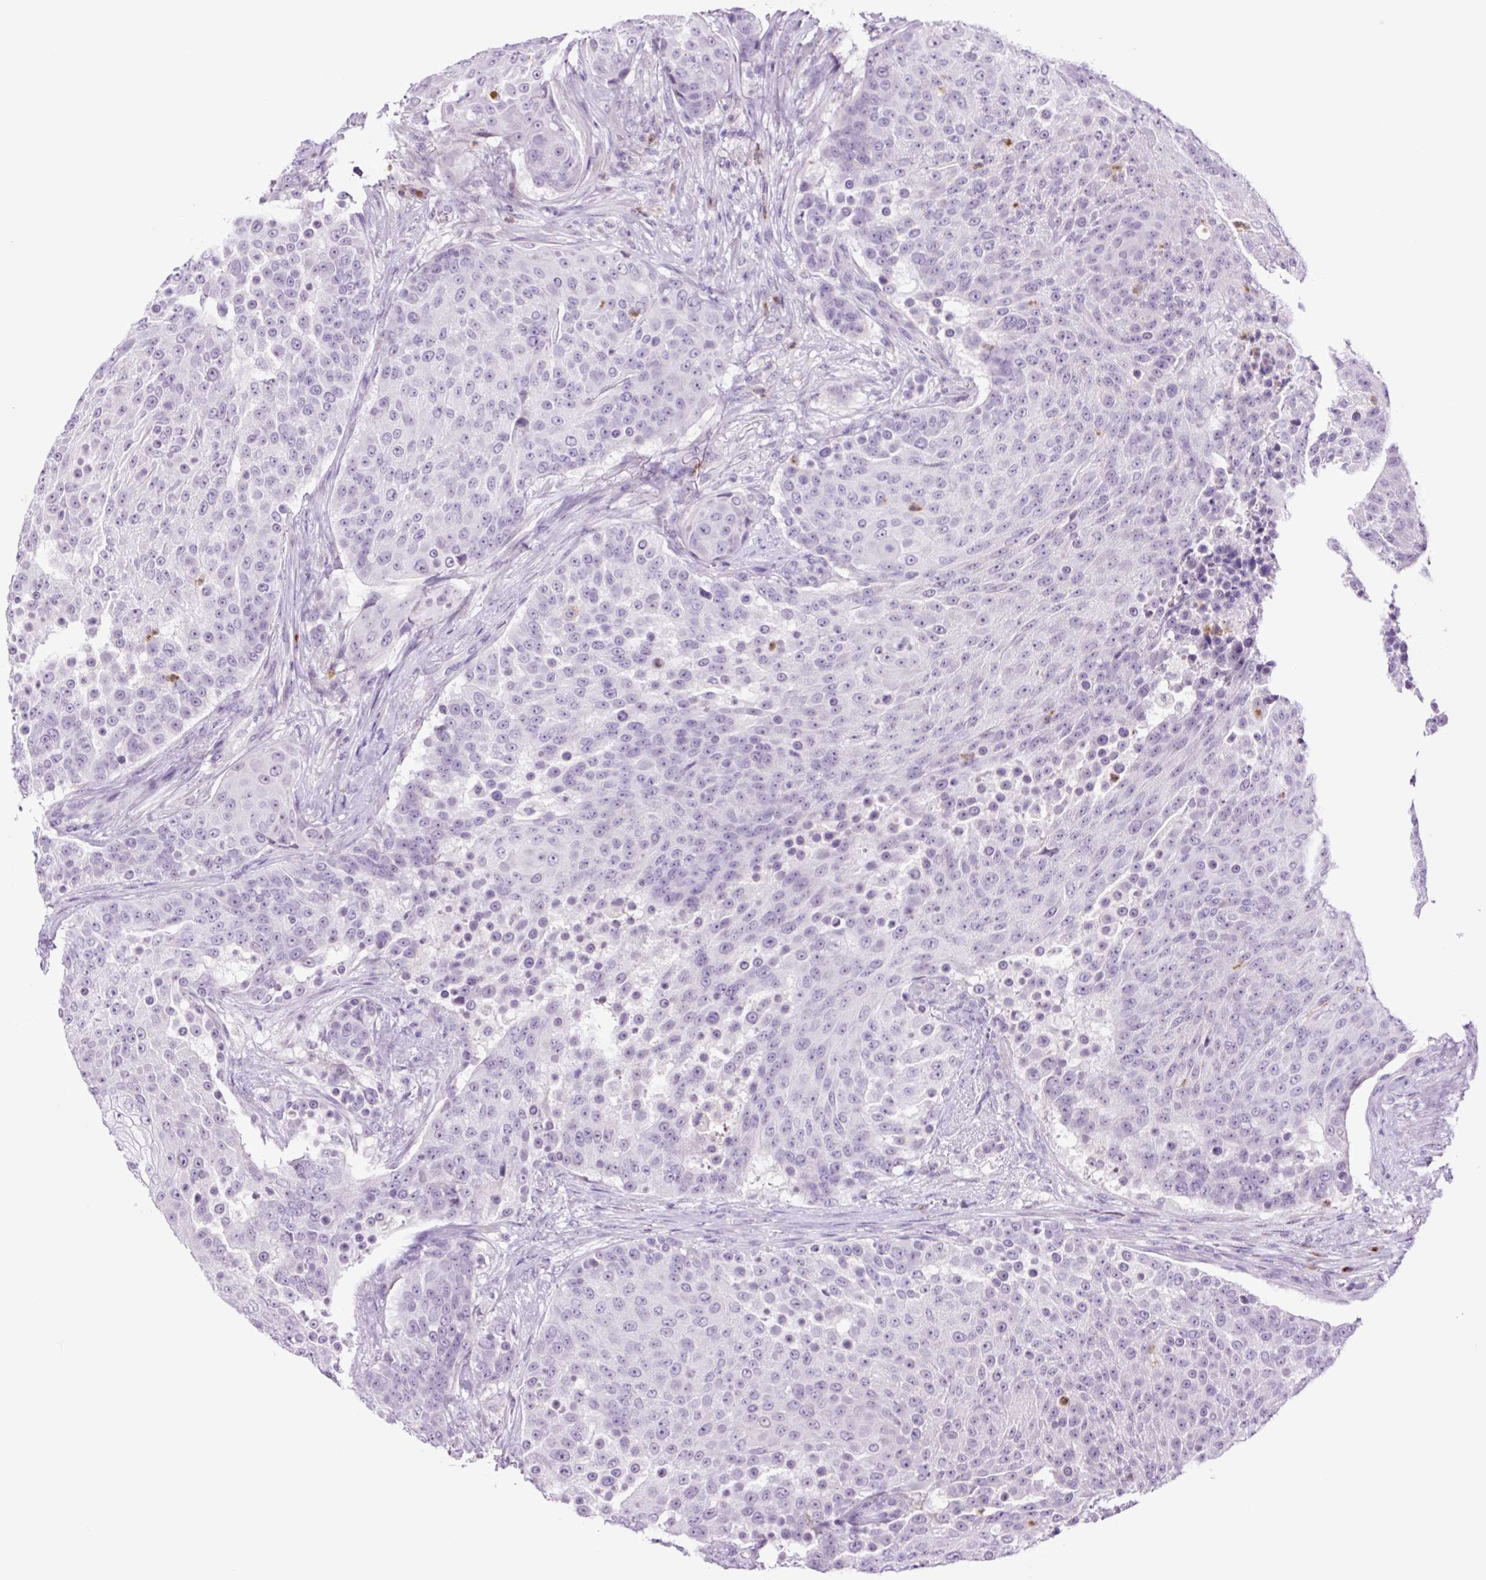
{"staining": {"intensity": "negative", "quantity": "none", "location": "none"}, "tissue": "urothelial cancer", "cell_type": "Tumor cells", "image_type": "cancer", "snomed": [{"axis": "morphology", "description": "Urothelial carcinoma, High grade"}, {"axis": "topography", "description": "Urinary bladder"}], "caption": "Tumor cells are negative for brown protein staining in urothelial carcinoma (high-grade).", "gene": "MFSD3", "patient": {"sex": "female", "age": 63}}